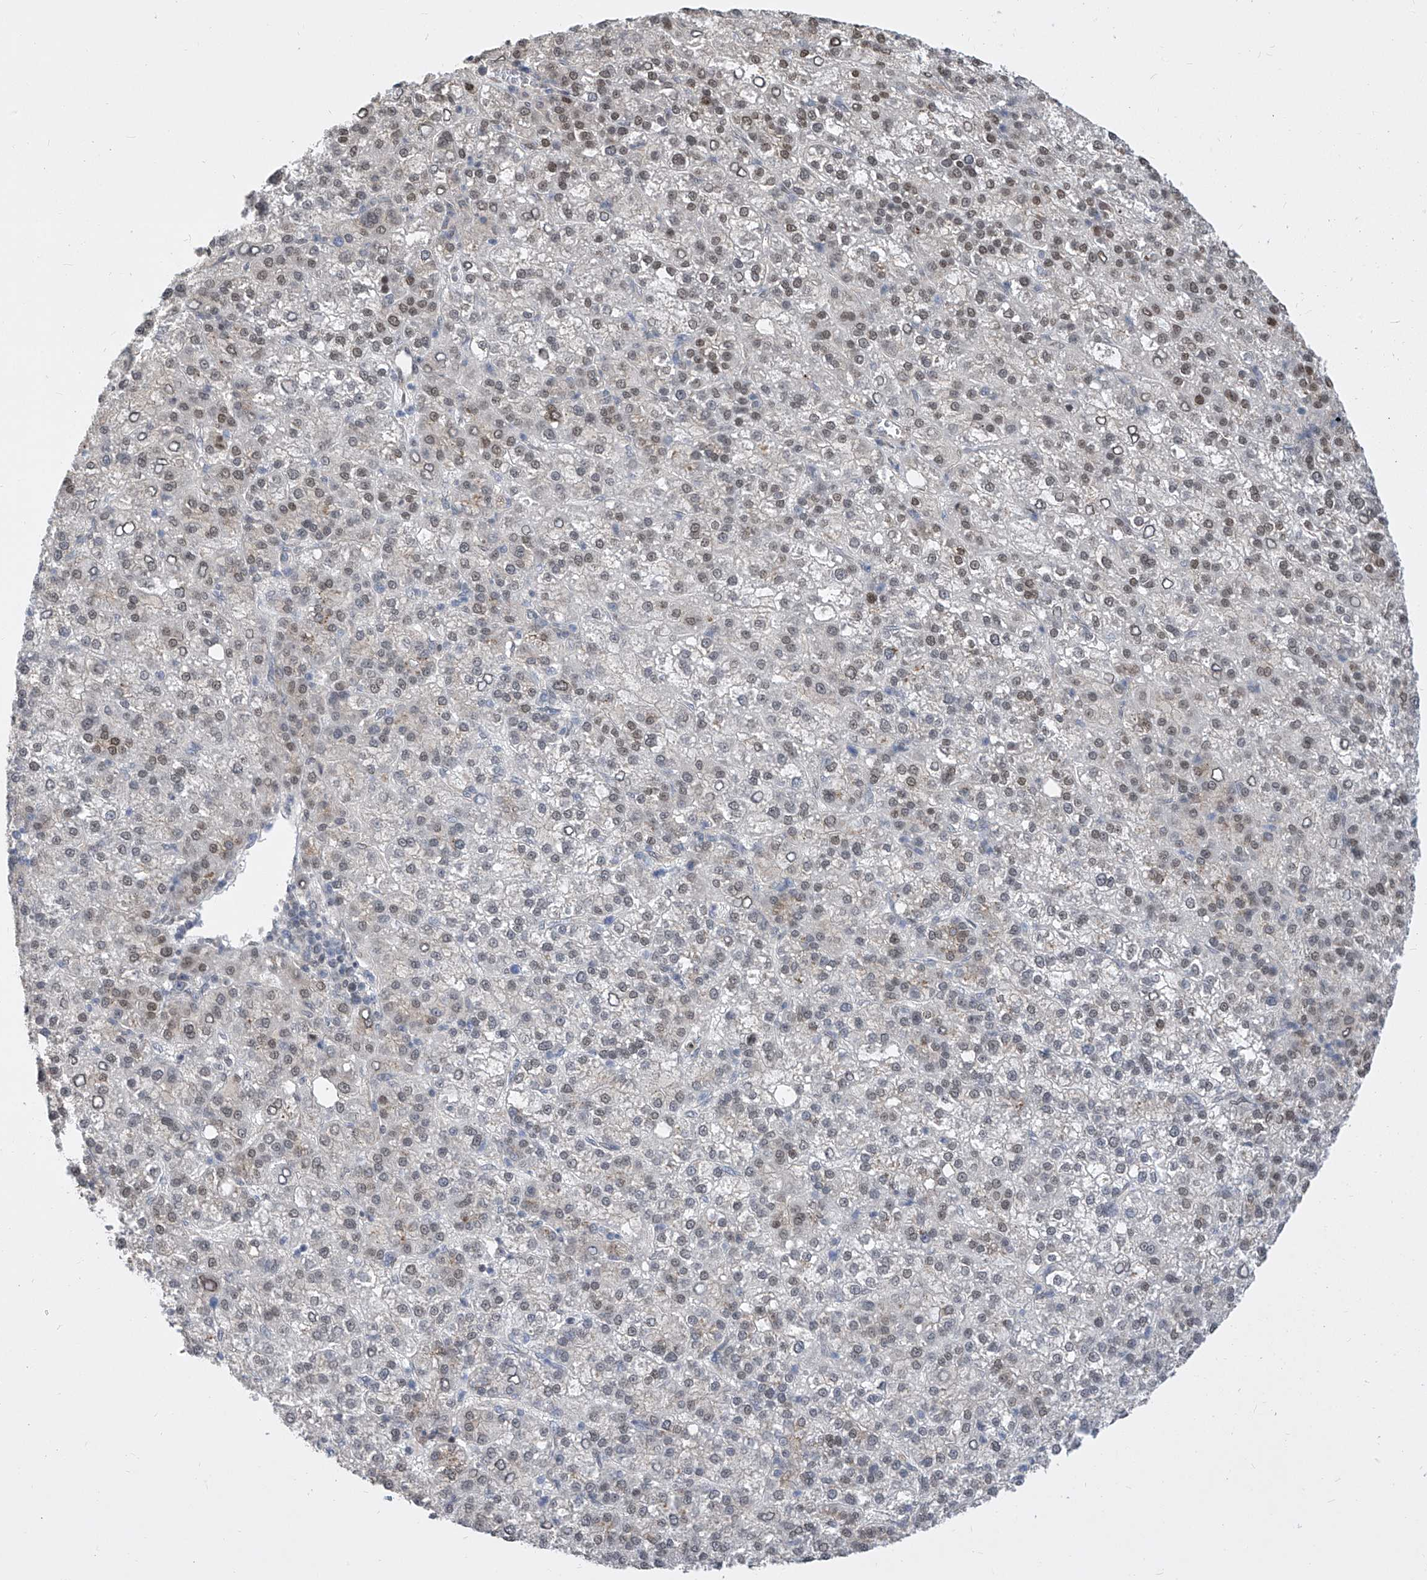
{"staining": {"intensity": "moderate", "quantity": "25%-75%", "location": "nuclear"}, "tissue": "liver cancer", "cell_type": "Tumor cells", "image_type": "cancer", "snomed": [{"axis": "morphology", "description": "Carcinoma, Hepatocellular, NOS"}, {"axis": "topography", "description": "Liver"}], "caption": "The histopathology image exhibits a brown stain indicating the presence of a protein in the nuclear of tumor cells in liver cancer.", "gene": "CETN2", "patient": {"sex": "female", "age": 58}}